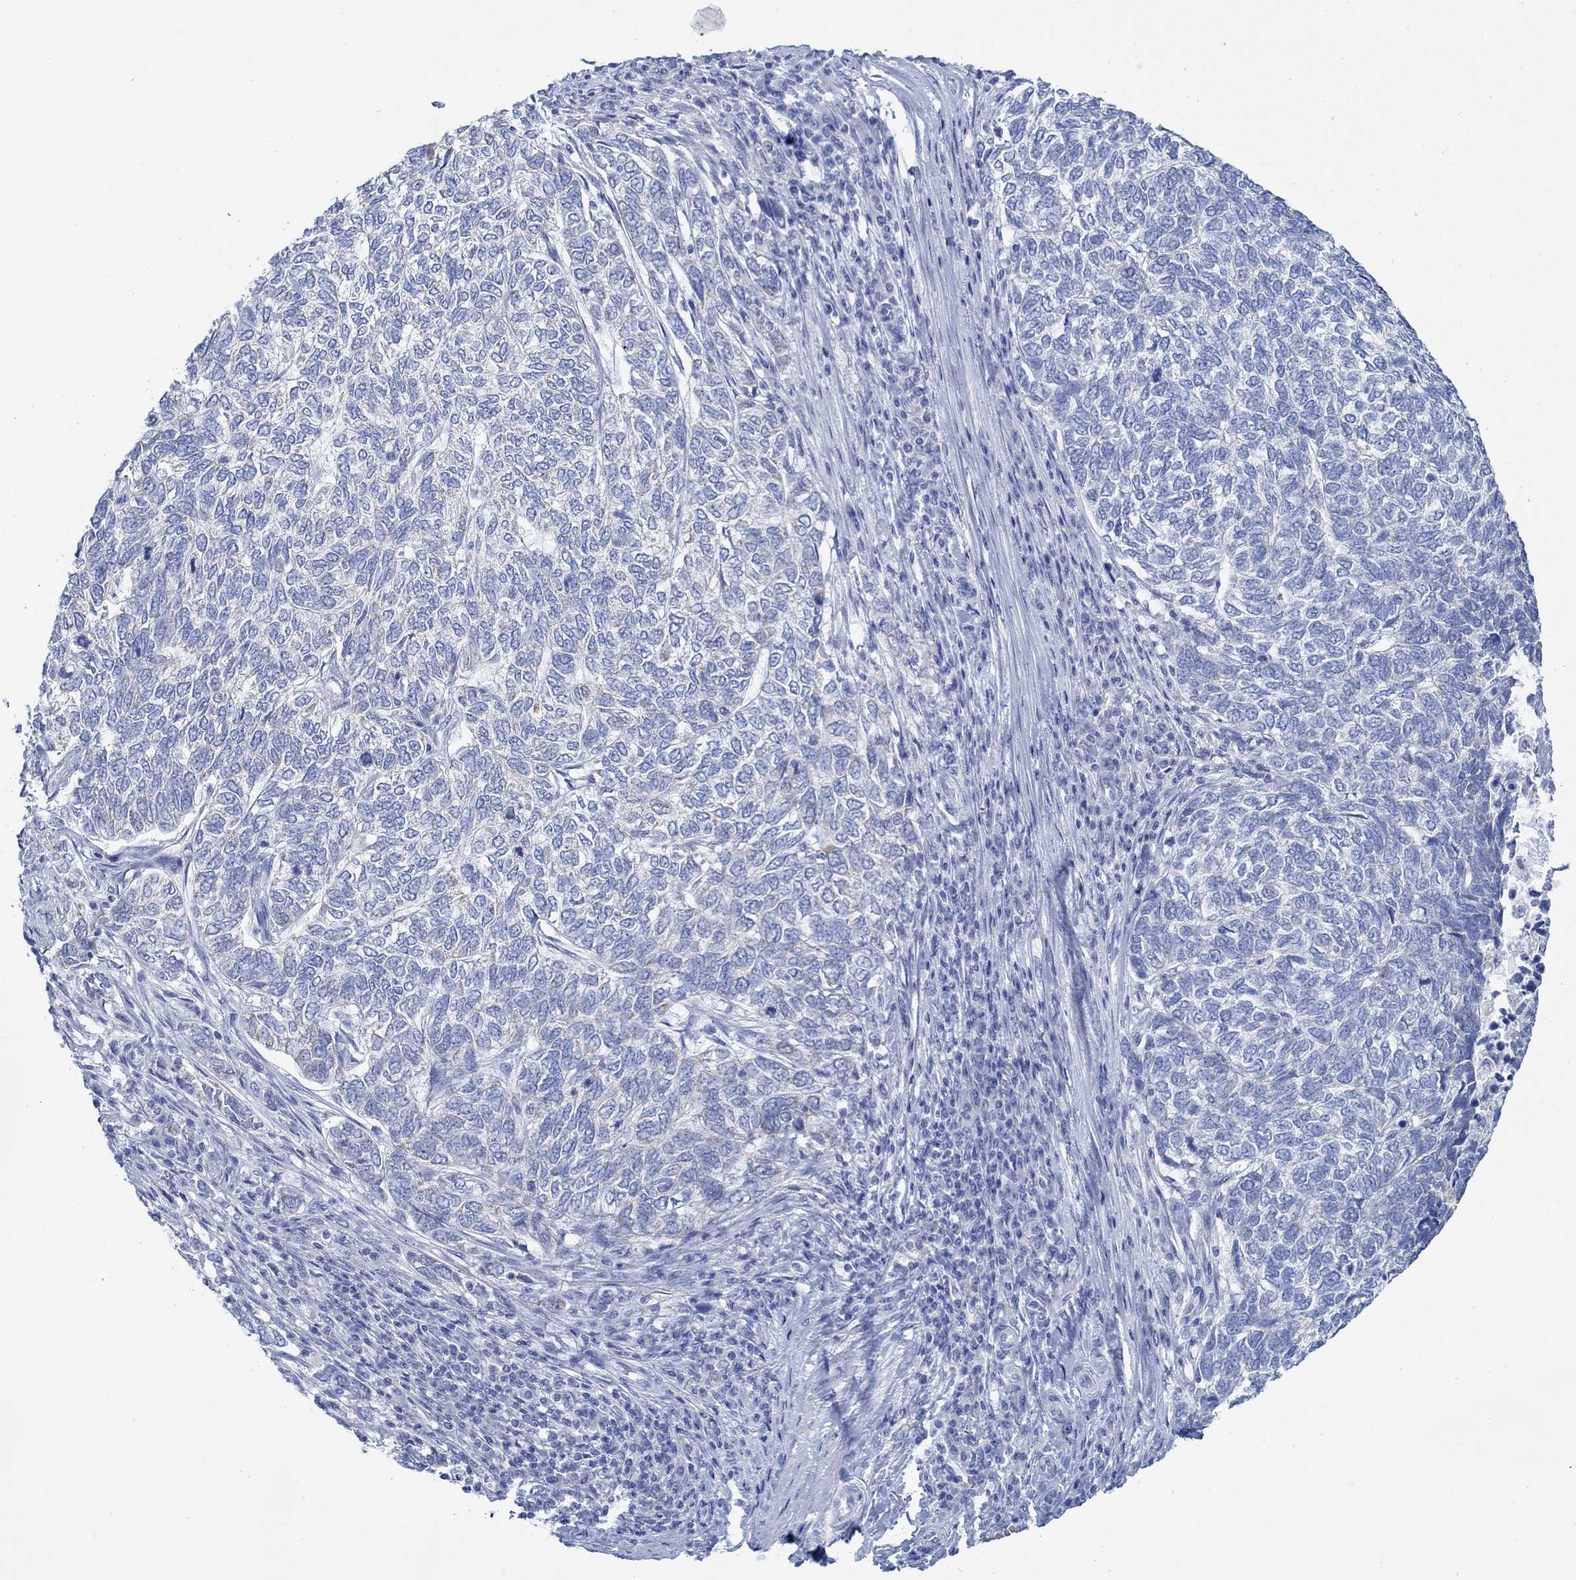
{"staining": {"intensity": "negative", "quantity": "none", "location": "none"}, "tissue": "skin cancer", "cell_type": "Tumor cells", "image_type": "cancer", "snomed": [{"axis": "morphology", "description": "Basal cell carcinoma"}, {"axis": "topography", "description": "Skin"}], "caption": "Tumor cells are negative for brown protein staining in skin cancer.", "gene": "GLOD5", "patient": {"sex": "female", "age": 65}}